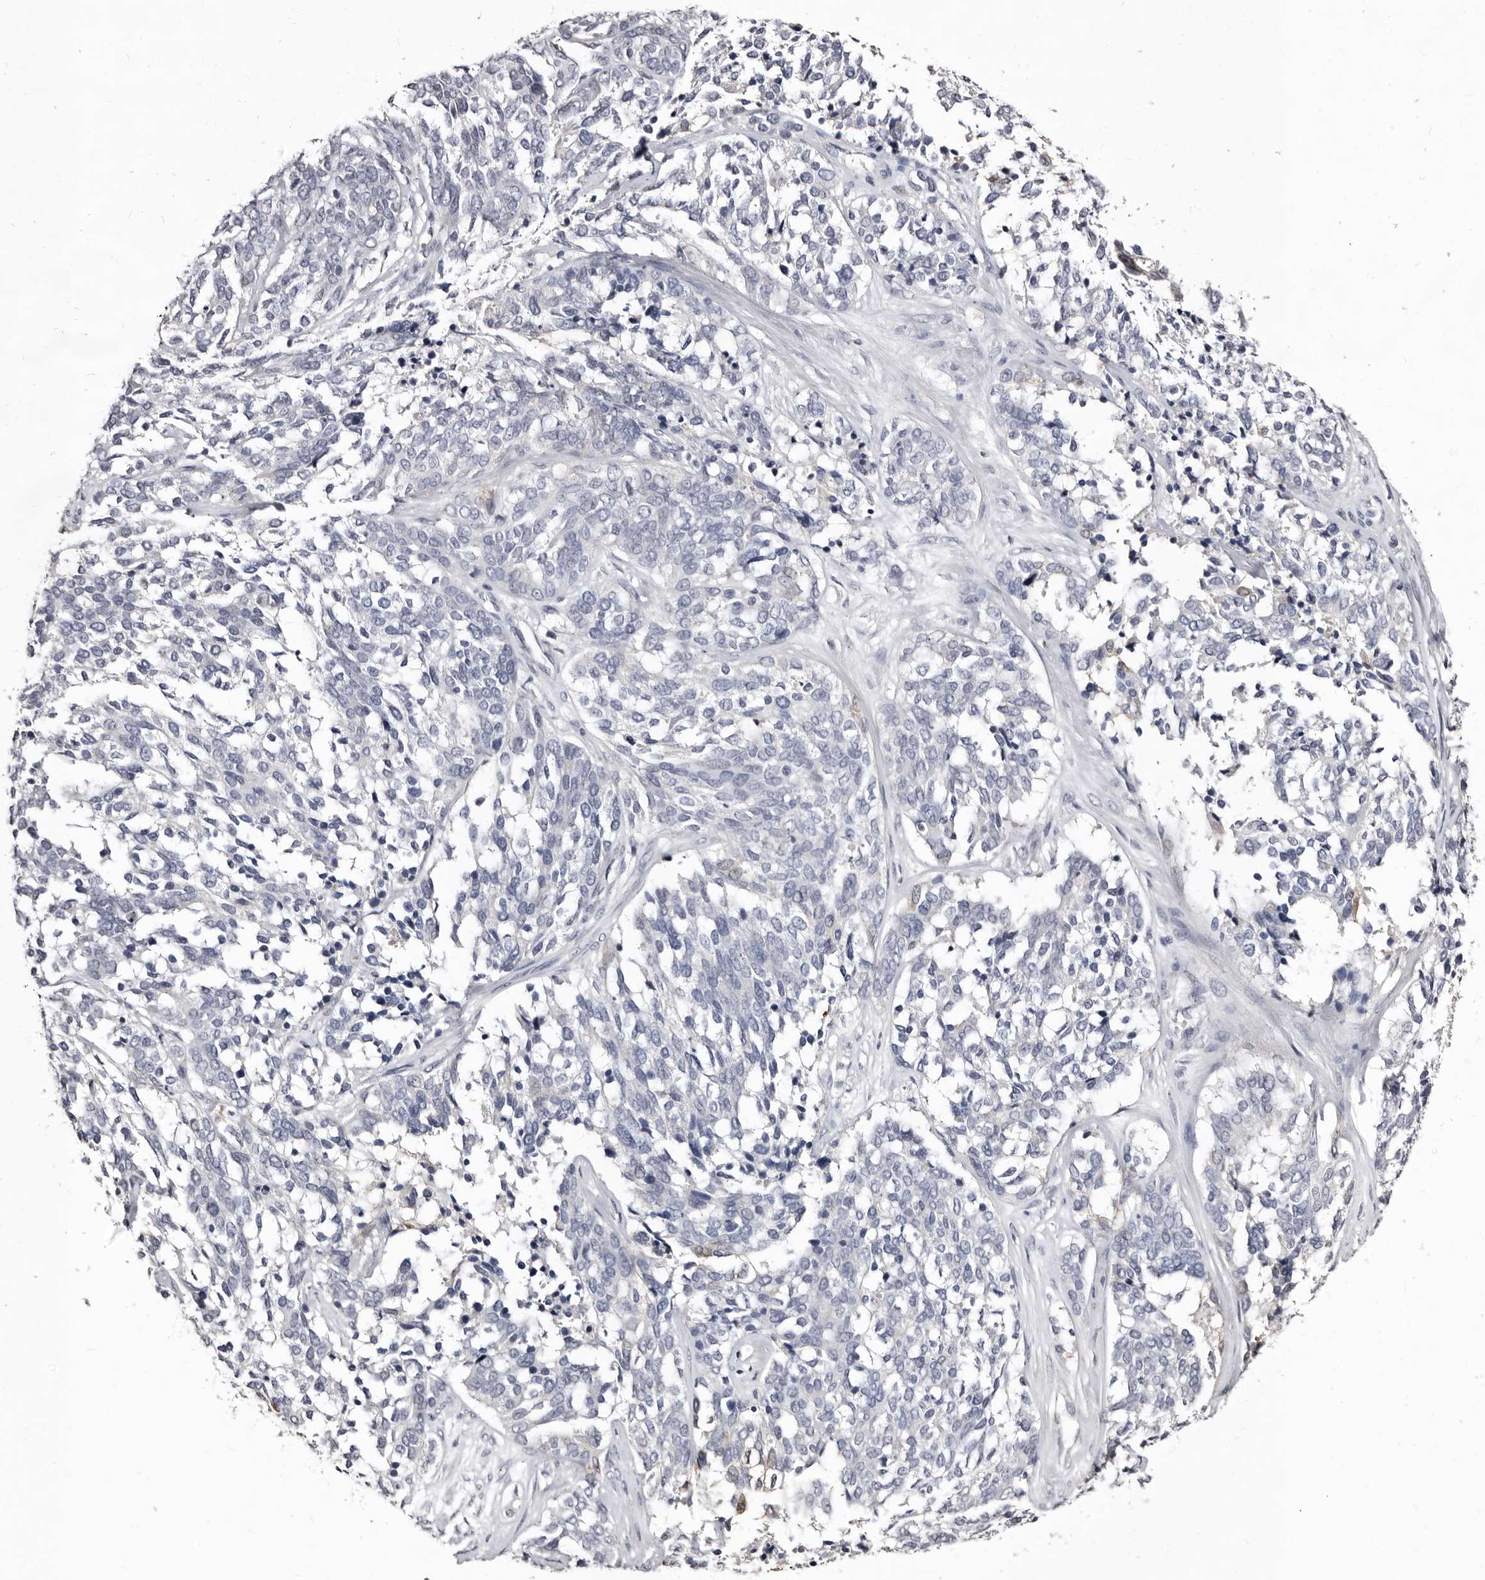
{"staining": {"intensity": "negative", "quantity": "none", "location": "none"}, "tissue": "ovarian cancer", "cell_type": "Tumor cells", "image_type": "cancer", "snomed": [{"axis": "morphology", "description": "Cystadenocarcinoma, serous, NOS"}, {"axis": "topography", "description": "Ovary"}], "caption": "IHC histopathology image of serous cystadenocarcinoma (ovarian) stained for a protein (brown), which exhibits no staining in tumor cells.", "gene": "BPGM", "patient": {"sex": "female", "age": 44}}